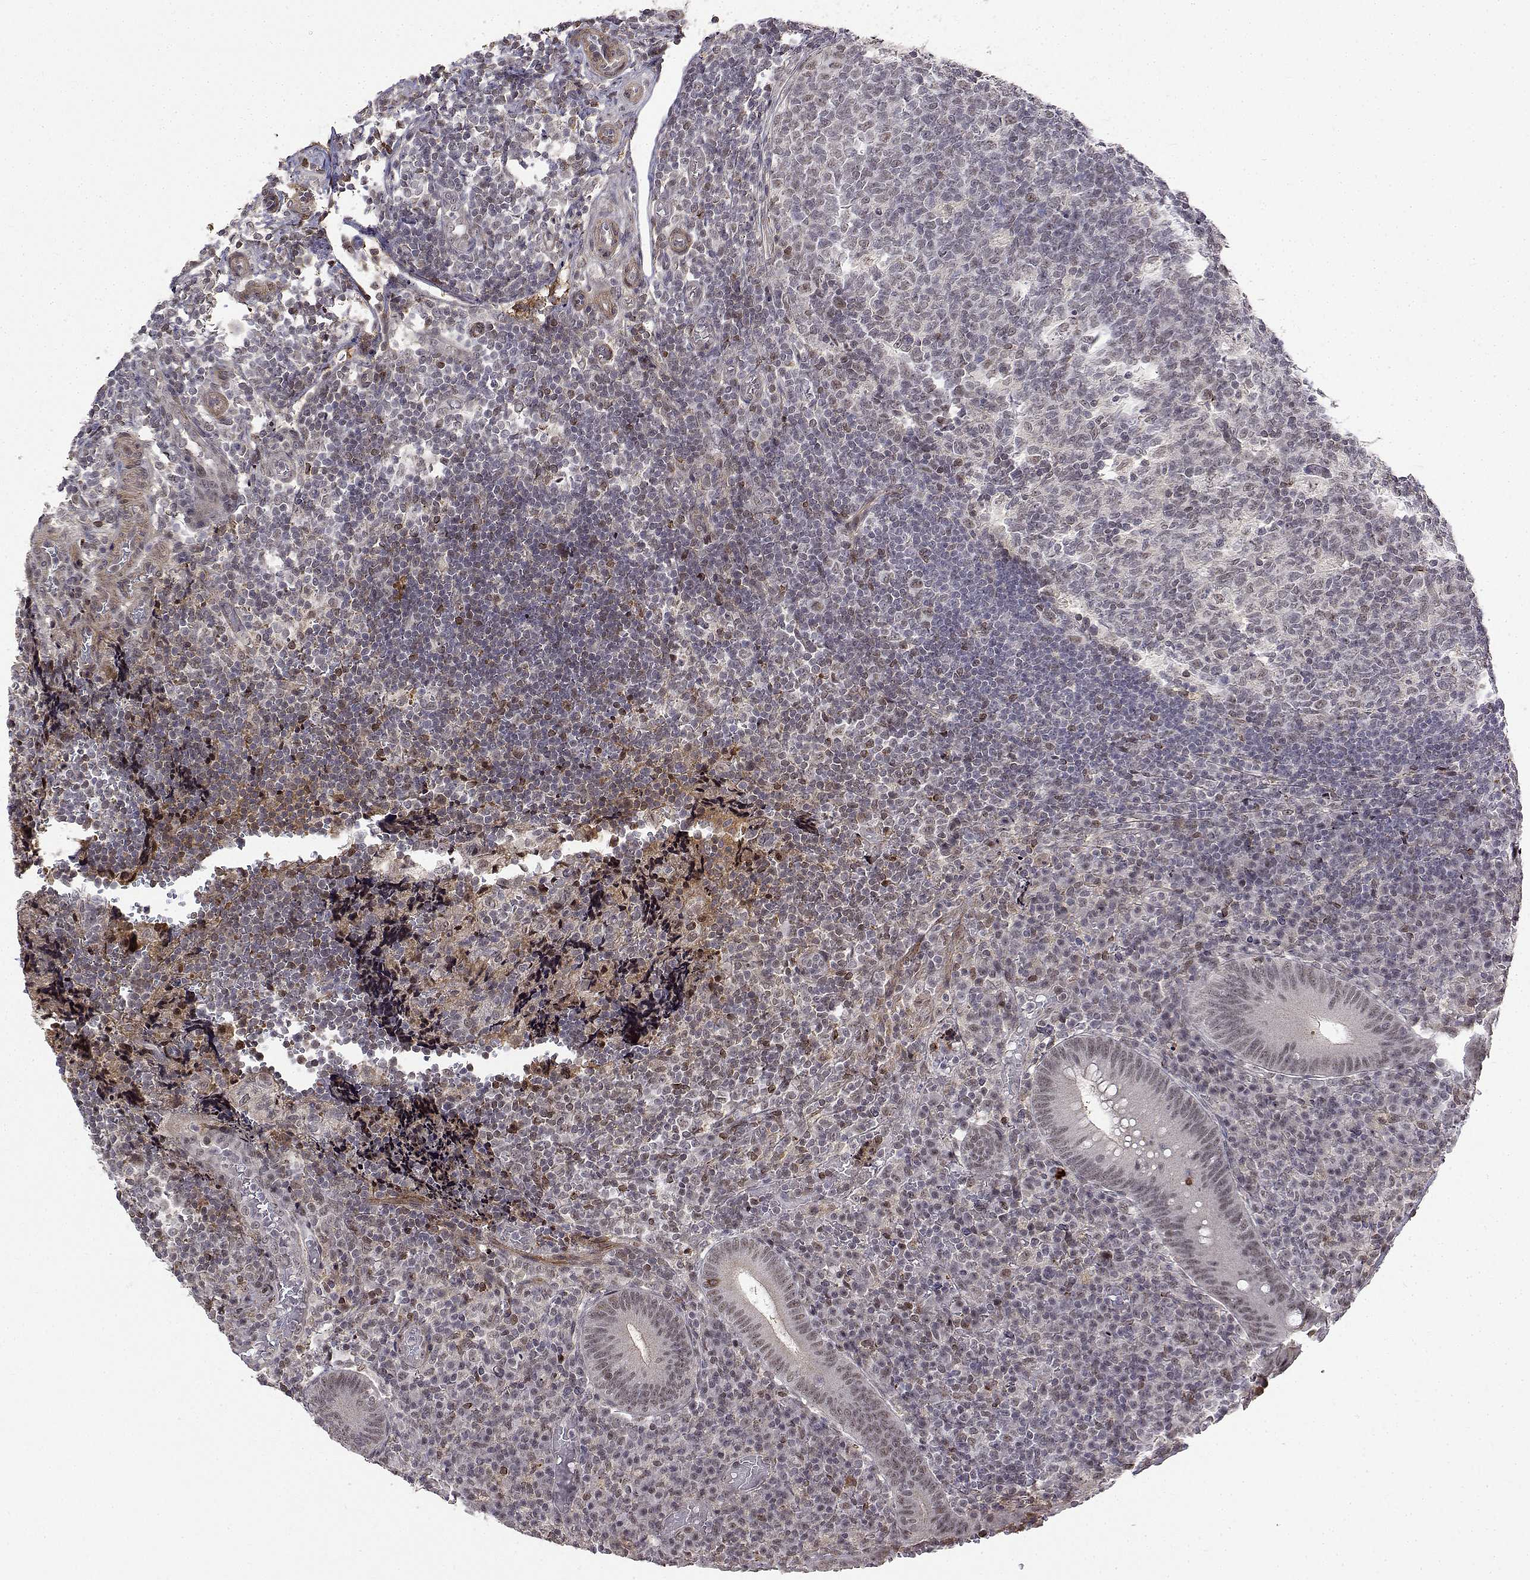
{"staining": {"intensity": "weak", "quantity": ">75%", "location": "nuclear"}, "tissue": "appendix", "cell_type": "Glandular cells", "image_type": "normal", "snomed": [{"axis": "morphology", "description": "Normal tissue, NOS"}, {"axis": "topography", "description": "Appendix"}], "caption": "An IHC photomicrograph of unremarkable tissue is shown. Protein staining in brown labels weak nuclear positivity in appendix within glandular cells.", "gene": "ITGA7", "patient": {"sex": "male", "age": 18}}